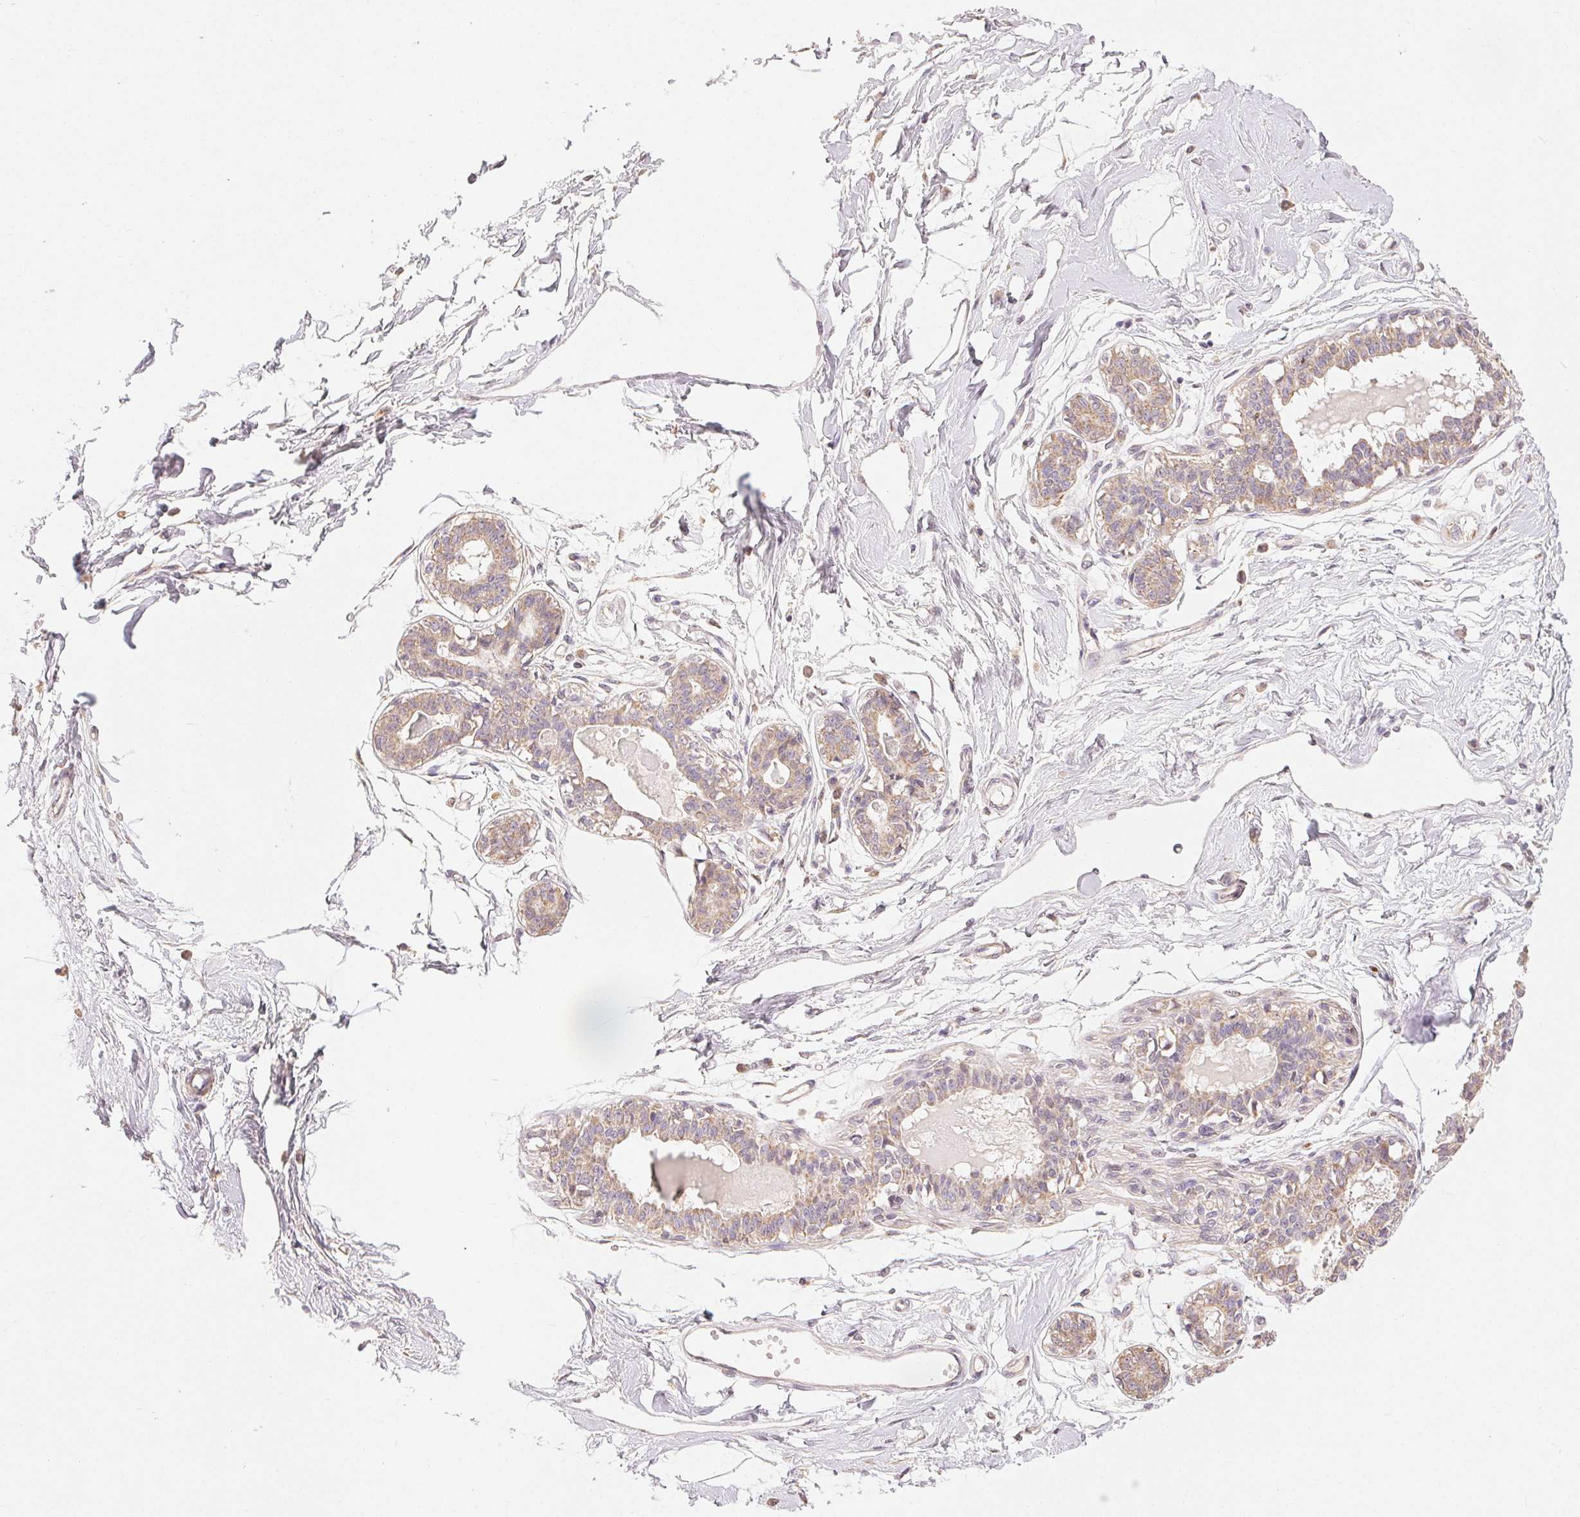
{"staining": {"intensity": "negative", "quantity": "none", "location": "none"}, "tissue": "breast", "cell_type": "Adipocytes", "image_type": "normal", "snomed": [{"axis": "morphology", "description": "Normal tissue, NOS"}, {"axis": "topography", "description": "Breast"}], "caption": "A photomicrograph of breast stained for a protein reveals no brown staining in adipocytes.", "gene": "CLASP1", "patient": {"sex": "female", "age": 45}}